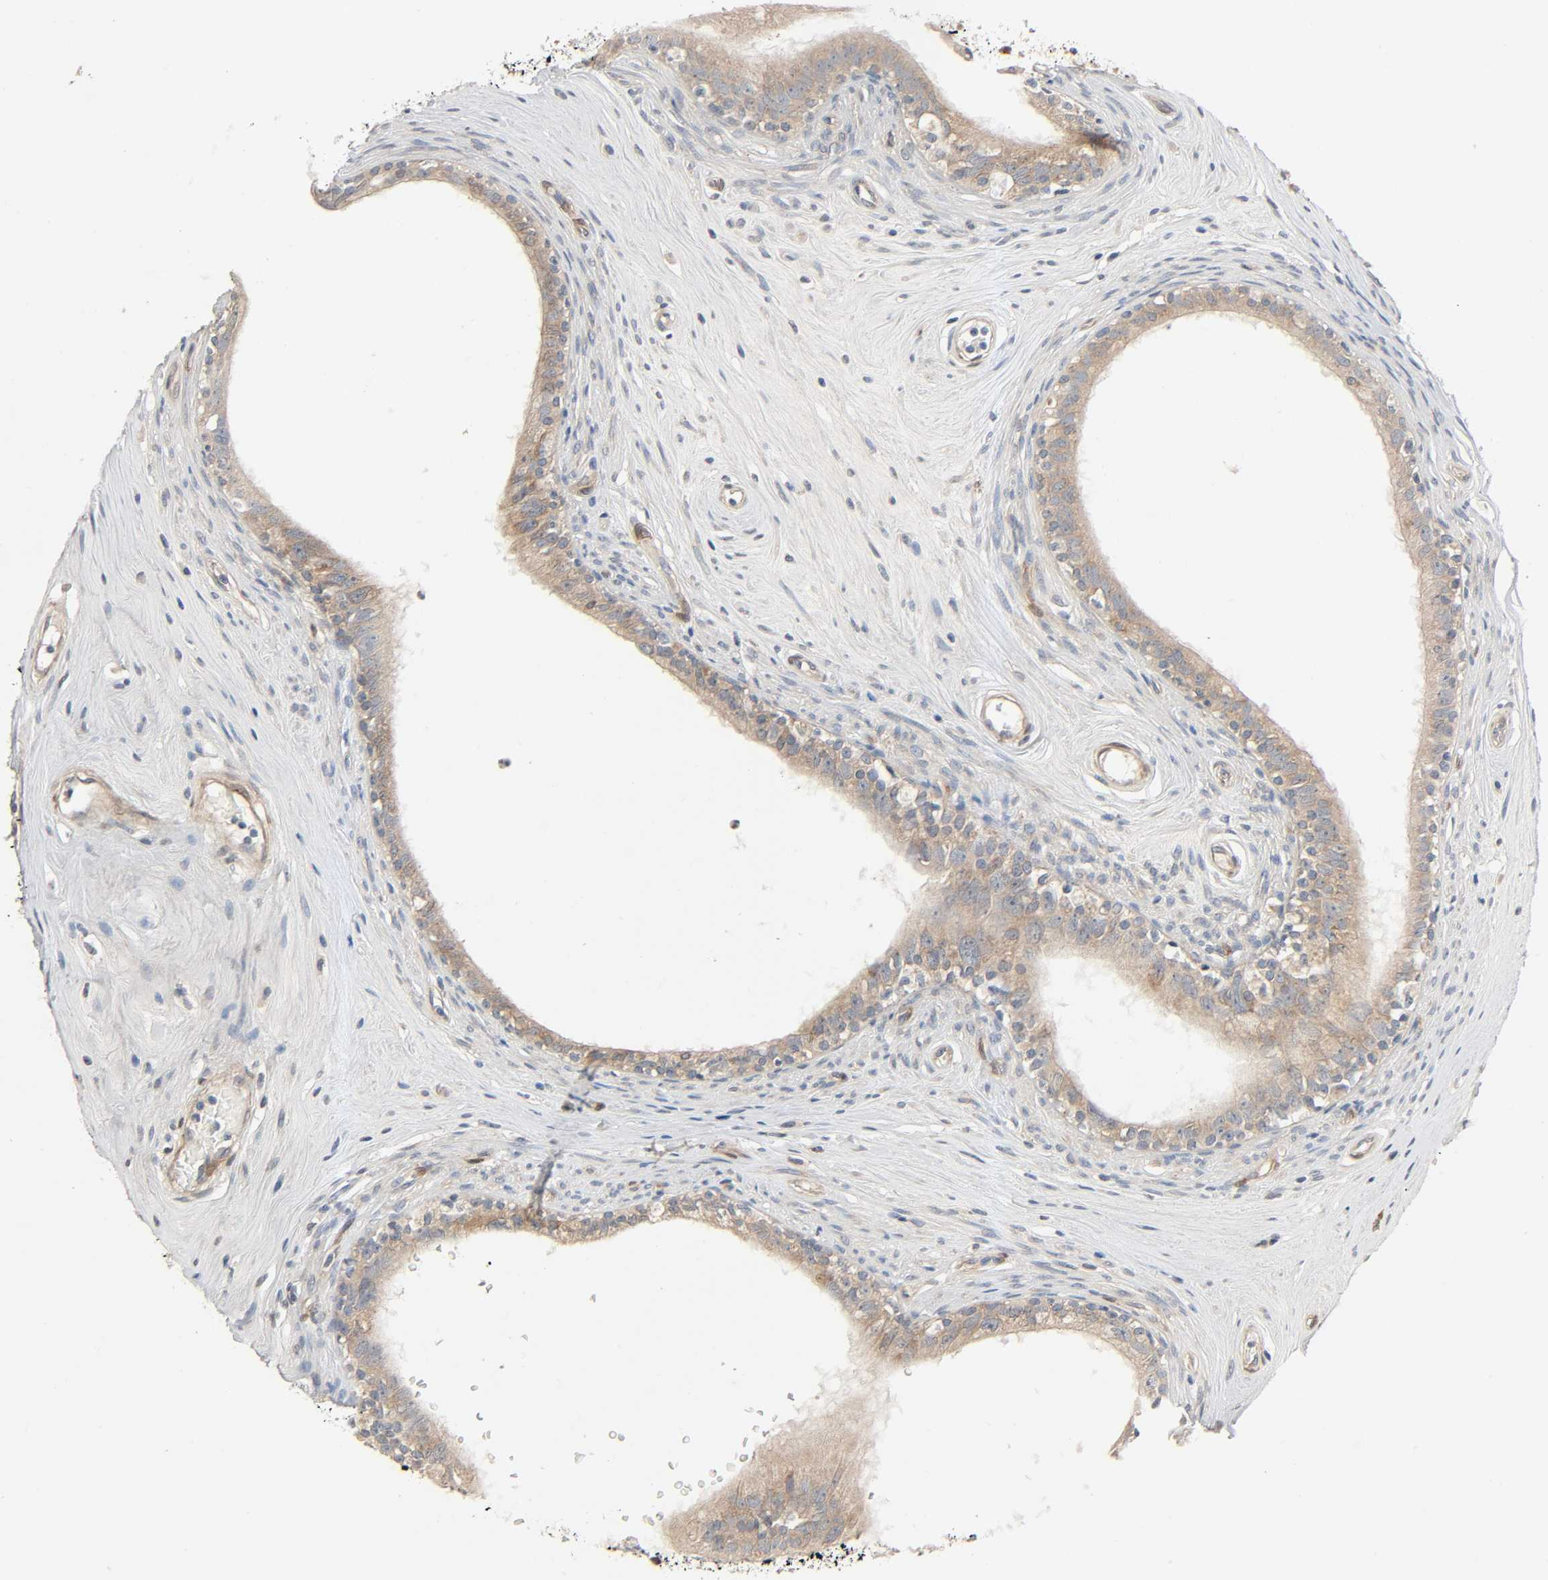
{"staining": {"intensity": "weak", "quantity": ">75%", "location": "cytoplasmic/membranous"}, "tissue": "epididymis", "cell_type": "Glandular cells", "image_type": "normal", "snomed": [{"axis": "morphology", "description": "Normal tissue, NOS"}, {"axis": "morphology", "description": "Inflammation, NOS"}, {"axis": "topography", "description": "Epididymis"}], "caption": "The photomicrograph reveals immunohistochemical staining of normal epididymis. There is weak cytoplasmic/membranous positivity is seen in approximately >75% of glandular cells. The staining was performed using DAB to visualize the protein expression in brown, while the nuclei were stained in blue with hematoxylin (Magnification: 20x).", "gene": "PTK2", "patient": {"sex": "male", "age": 84}}